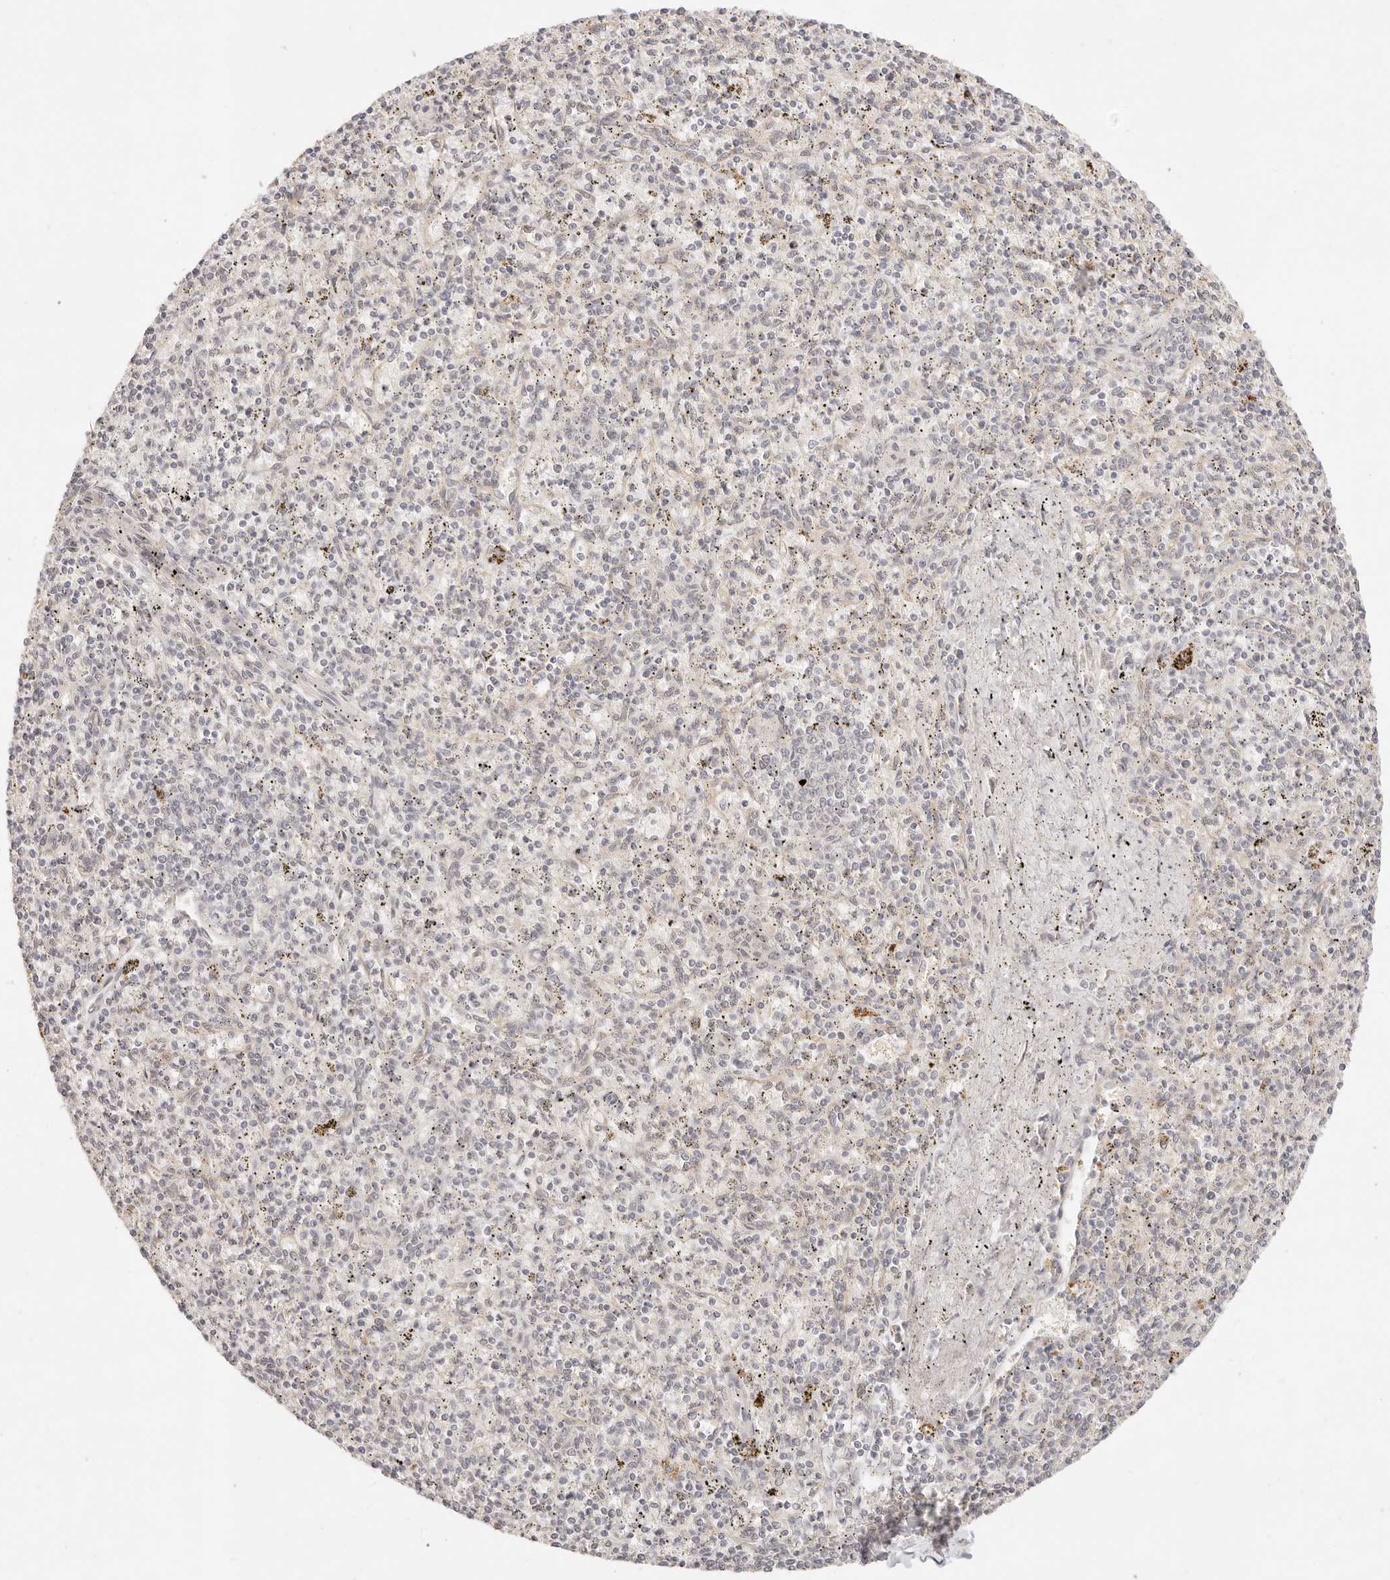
{"staining": {"intensity": "negative", "quantity": "none", "location": "none"}, "tissue": "spleen", "cell_type": "Cells in red pulp", "image_type": "normal", "snomed": [{"axis": "morphology", "description": "Normal tissue, NOS"}, {"axis": "topography", "description": "Spleen"}], "caption": "Spleen stained for a protein using immunohistochemistry displays no staining cells in red pulp.", "gene": "GPR156", "patient": {"sex": "male", "age": 72}}